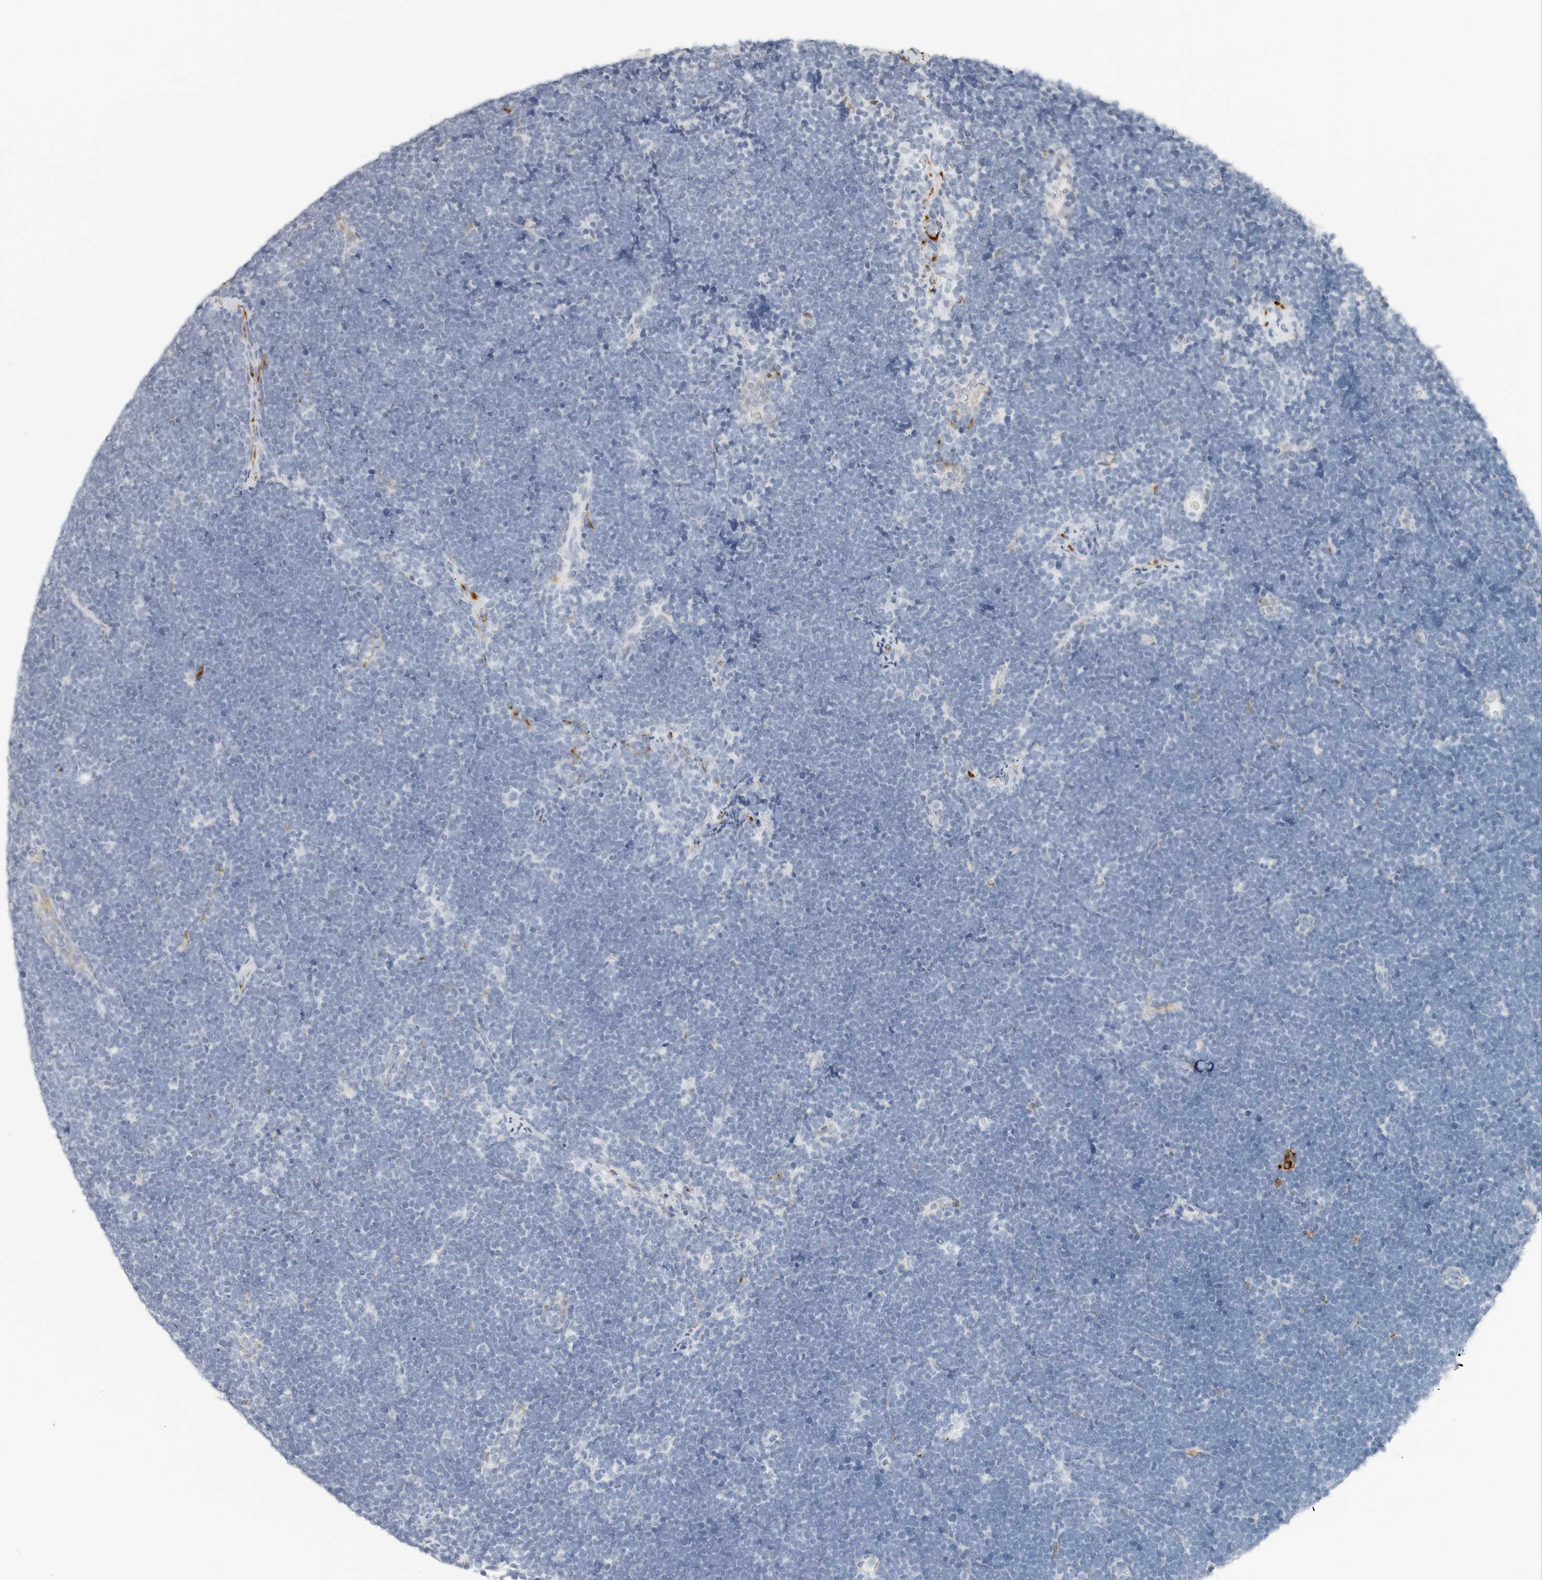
{"staining": {"intensity": "negative", "quantity": "none", "location": "none"}, "tissue": "lymphoma", "cell_type": "Tumor cells", "image_type": "cancer", "snomed": [{"axis": "morphology", "description": "Malignant lymphoma, non-Hodgkin's type, High grade"}, {"axis": "topography", "description": "Lymph node"}], "caption": "IHC micrograph of malignant lymphoma, non-Hodgkin's type (high-grade) stained for a protein (brown), which shows no positivity in tumor cells.", "gene": "P4HA2", "patient": {"sex": "male", "age": 13}}